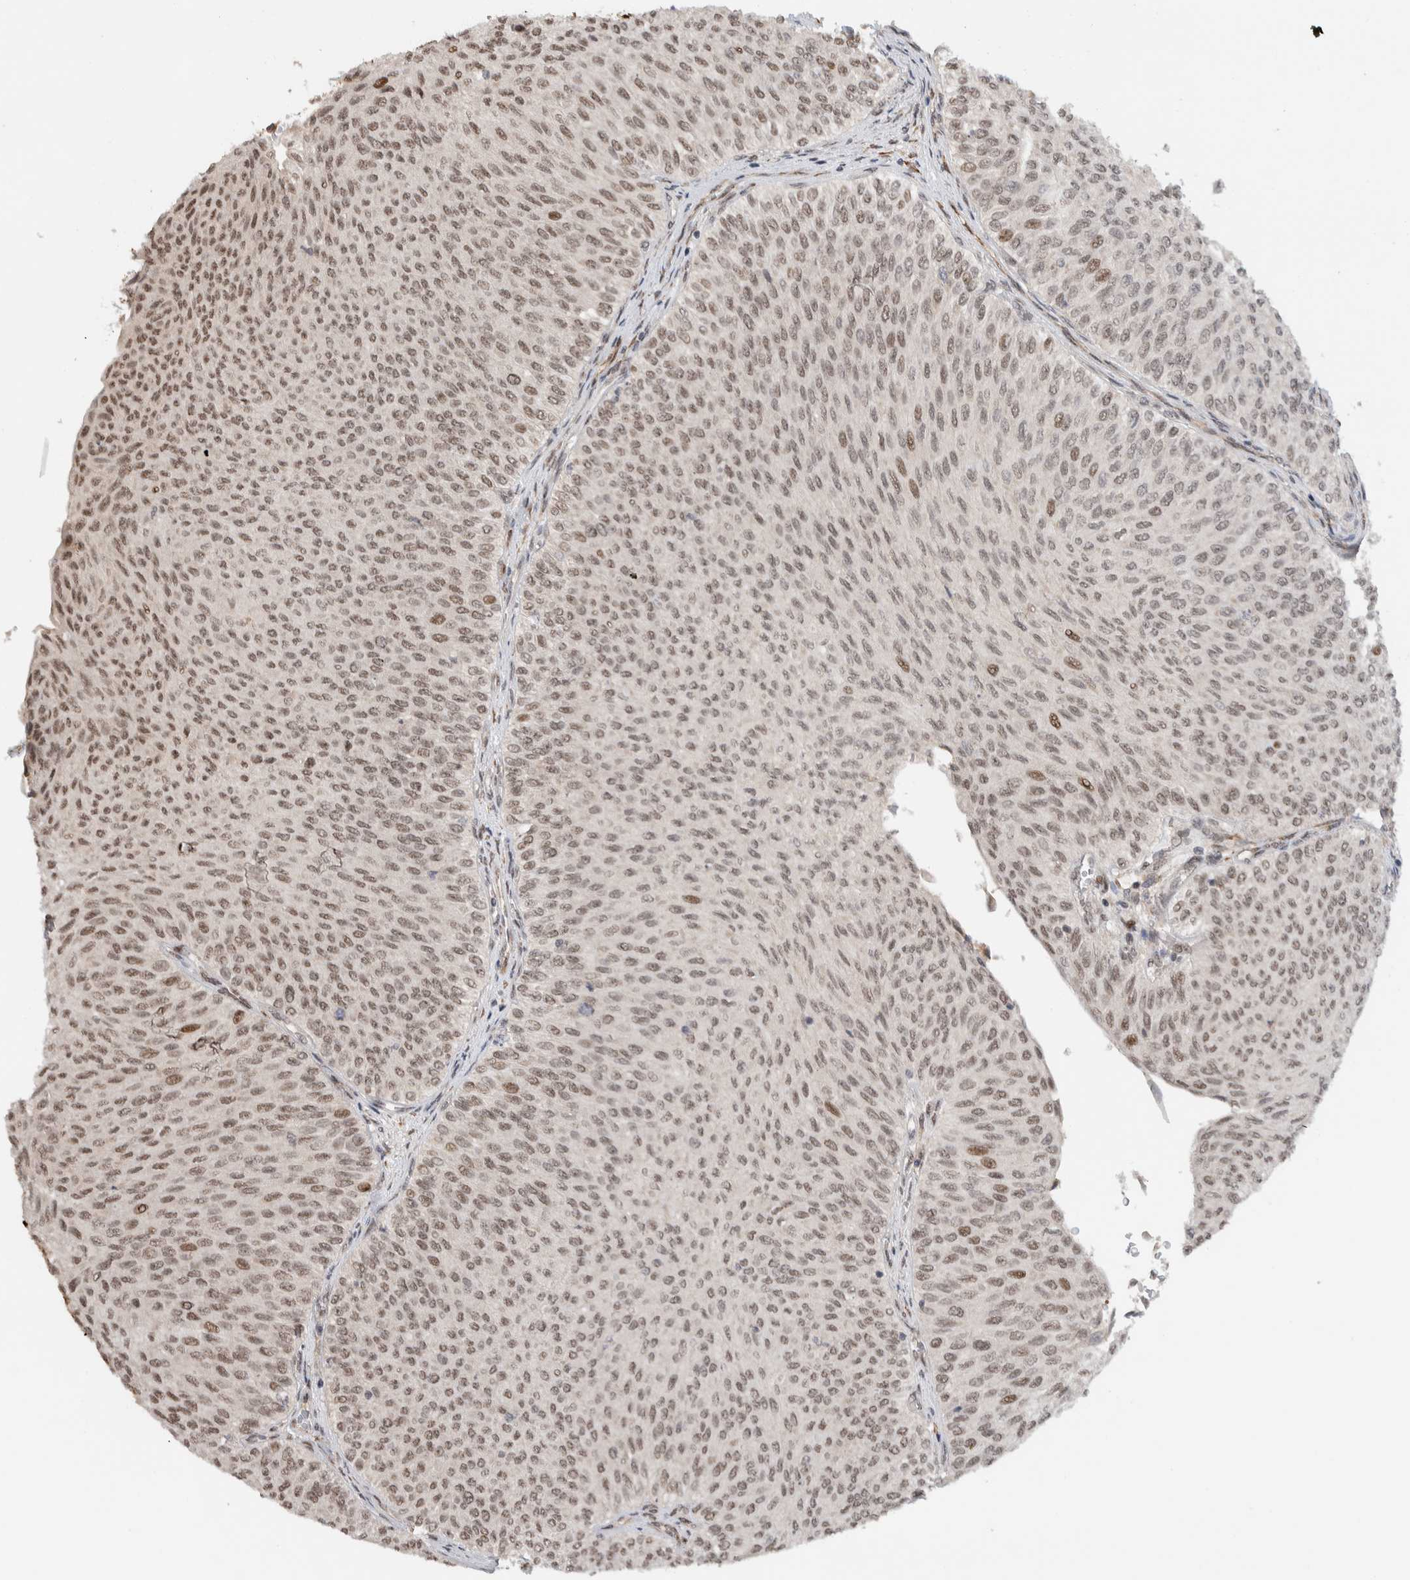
{"staining": {"intensity": "moderate", "quantity": ">75%", "location": "nuclear"}, "tissue": "urothelial cancer", "cell_type": "Tumor cells", "image_type": "cancer", "snomed": [{"axis": "morphology", "description": "Urothelial carcinoma, Low grade"}, {"axis": "topography", "description": "Urinary bladder"}], "caption": "Immunohistochemical staining of urothelial cancer displays medium levels of moderate nuclear staining in about >75% of tumor cells.", "gene": "TNRC18", "patient": {"sex": "male", "age": 78}}